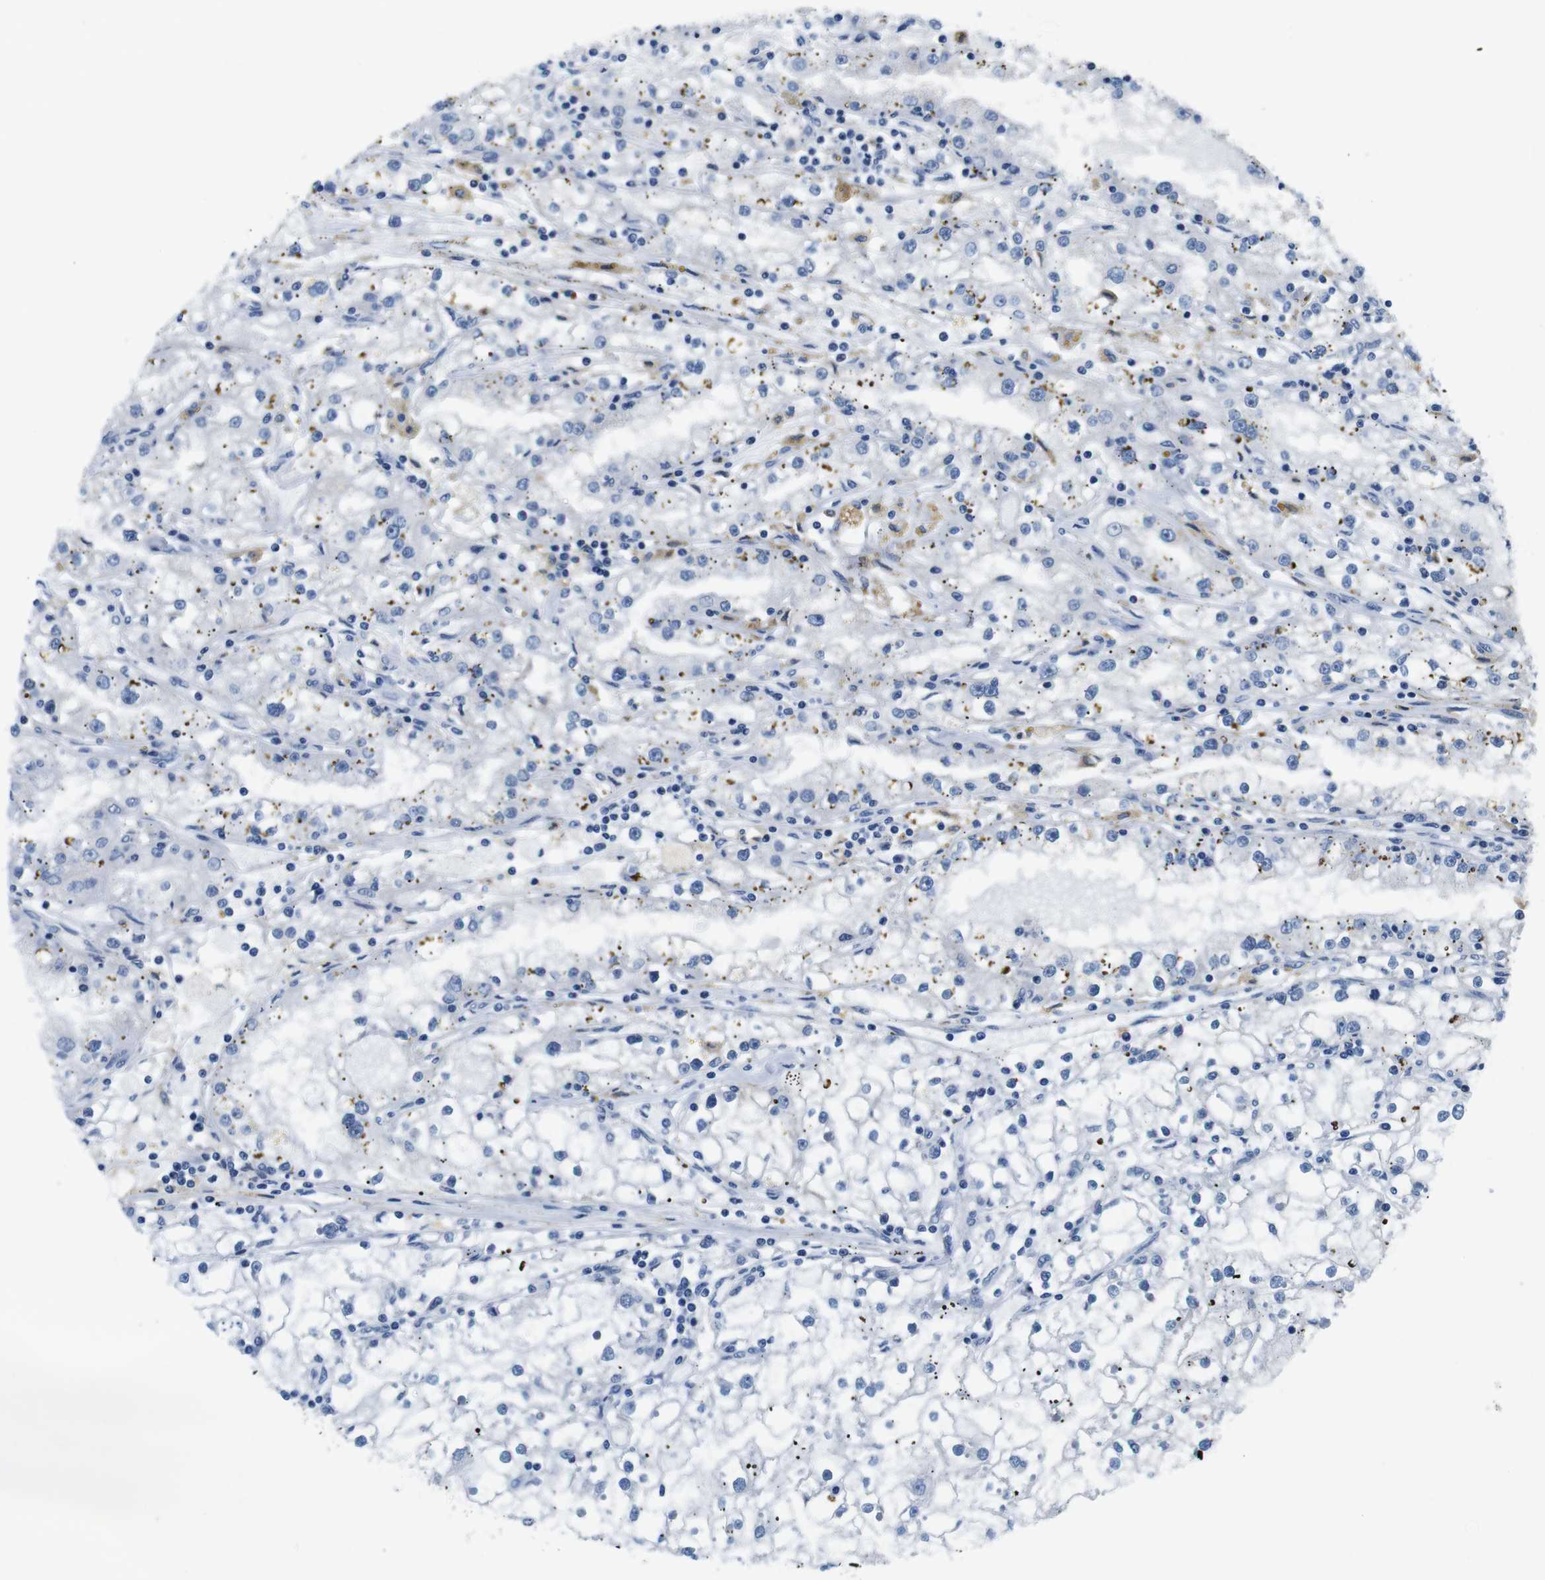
{"staining": {"intensity": "negative", "quantity": "none", "location": "none"}, "tissue": "renal cancer", "cell_type": "Tumor cells", "image_type": "cancer", "snomed": [{"axis": "morphology", "description": "Adenocarcinoma, NOS"}, {"axis": "topography", "description": "Kidney"}], "caption": "DAB (3,3'-diaminobenzidine) immunohistochemical staining of renal adenocarcinoma displays no significant staining in tumor cells. (Brightfield microscopy of DAB IHC at high magnification).", "gene": "GOLGA2", "patient": {"sex": "male", "age": 56}}